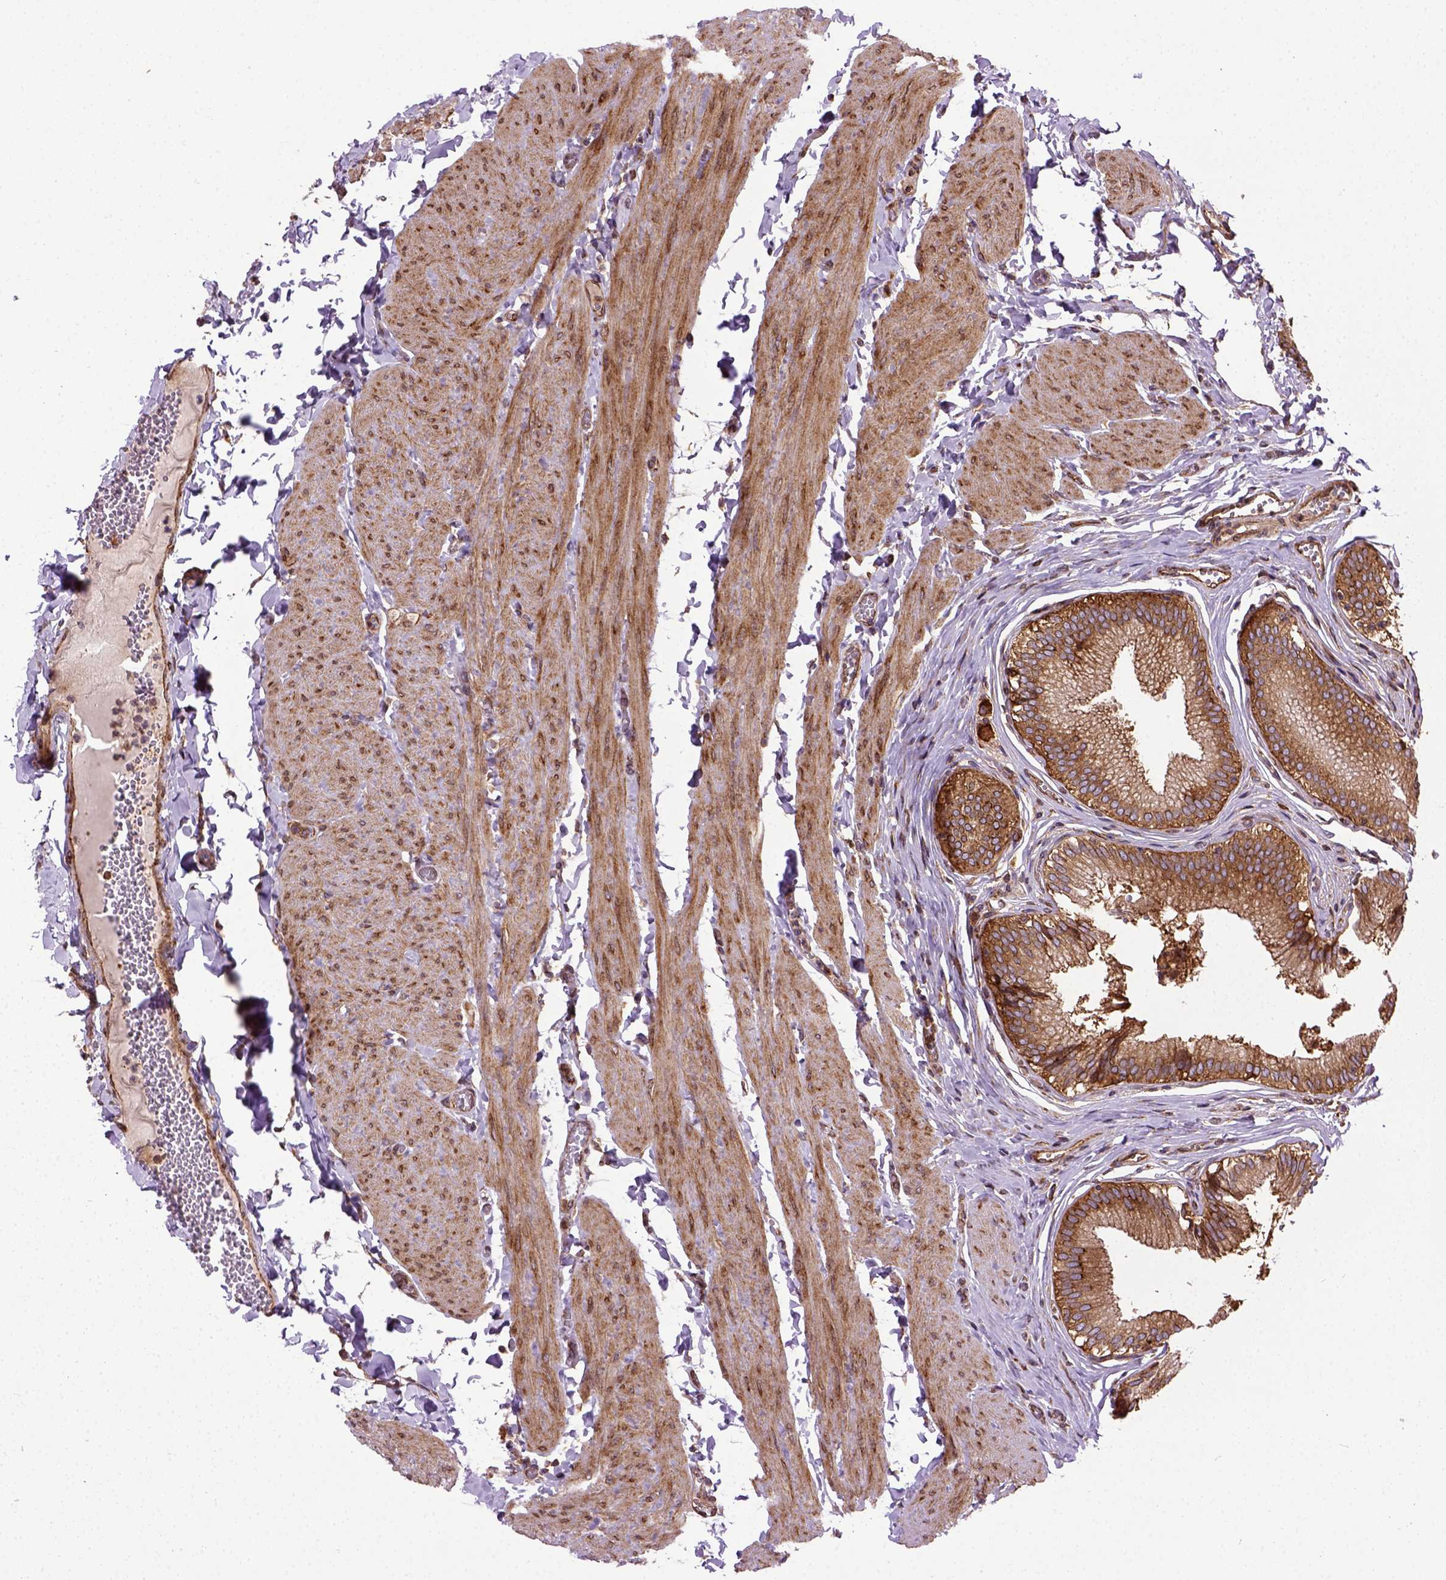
{"staining": {"intensity": "strong", "quantity": ">75%", "location": "cytoplasmic/membranous"}, "tissue": "gallbladder", "cell_type": "Glandular cells", "image_type": "normal", "snomed": [{"axis": "morphology", "description": "Normal tissue, NOS"}, {"axis": "topography", "description": "Gallbladder"}, {"axis": "topography", "description": "Peripheral nerve tissue"}], "caption": "Gallbladder stained with immunohistochemistry (IHC) exhibits strong cytoplasmic/membranous staining in about >75% of glandular cells. (IHC, brightfield microscopy, high magnification).", "gene": "CAPRIN1", "patient": {"sex": "male", "age": 17}}